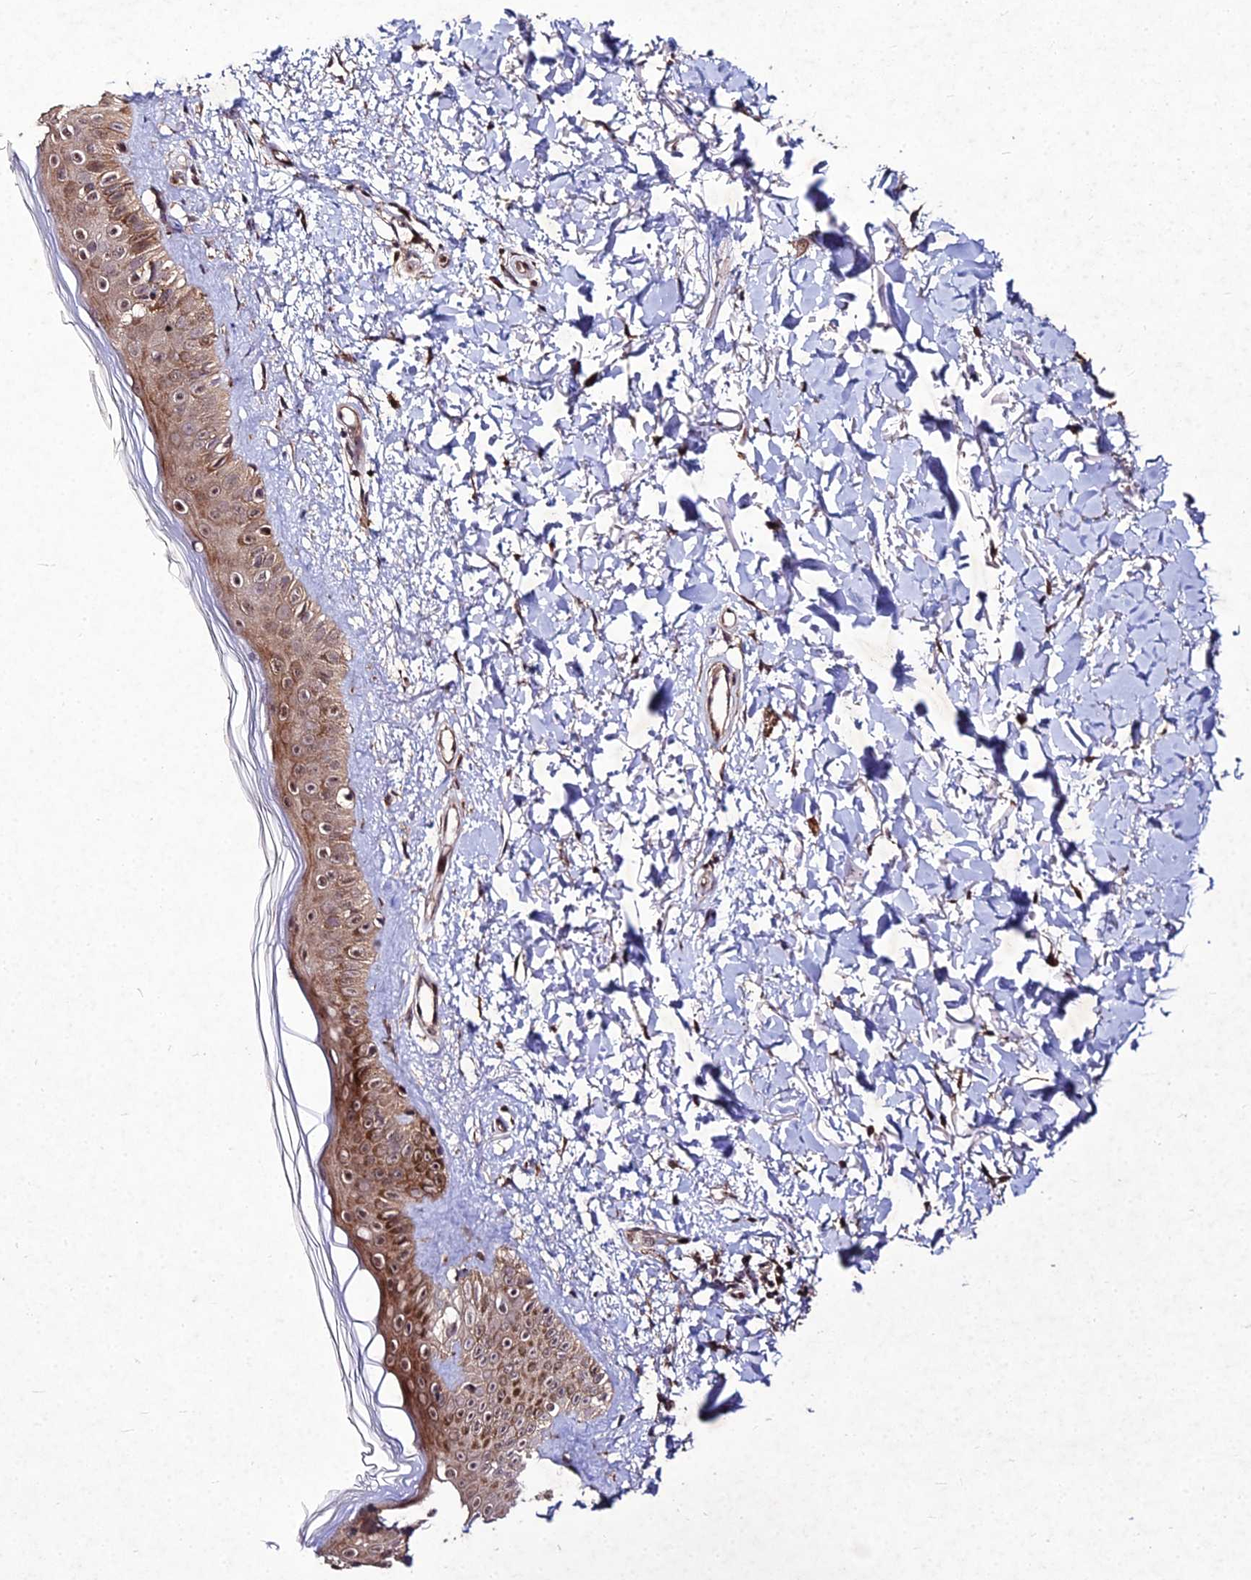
{"staining": {"intensity": "moderate", "quantity": ">75%", "location": "cytoplasmic/membranous,nuclear"}, "tissue": "skin", "cell_type": "Fibroblasts", "image_type": "normal", "snomed": [{"axis": "morphology", "description": "Normal tissue, NOS"}, {"axis": "topography", "description": "Skin"}], "caption": "Immunohistochemical staining of benign skin demonstrates >75% levels of moderate cytoplasmic/membranous,nuclear protein positivity in about >75% of fibroblasts.", "gene": "ZNF766", "patient": {"sex": "female", "age": 58}}